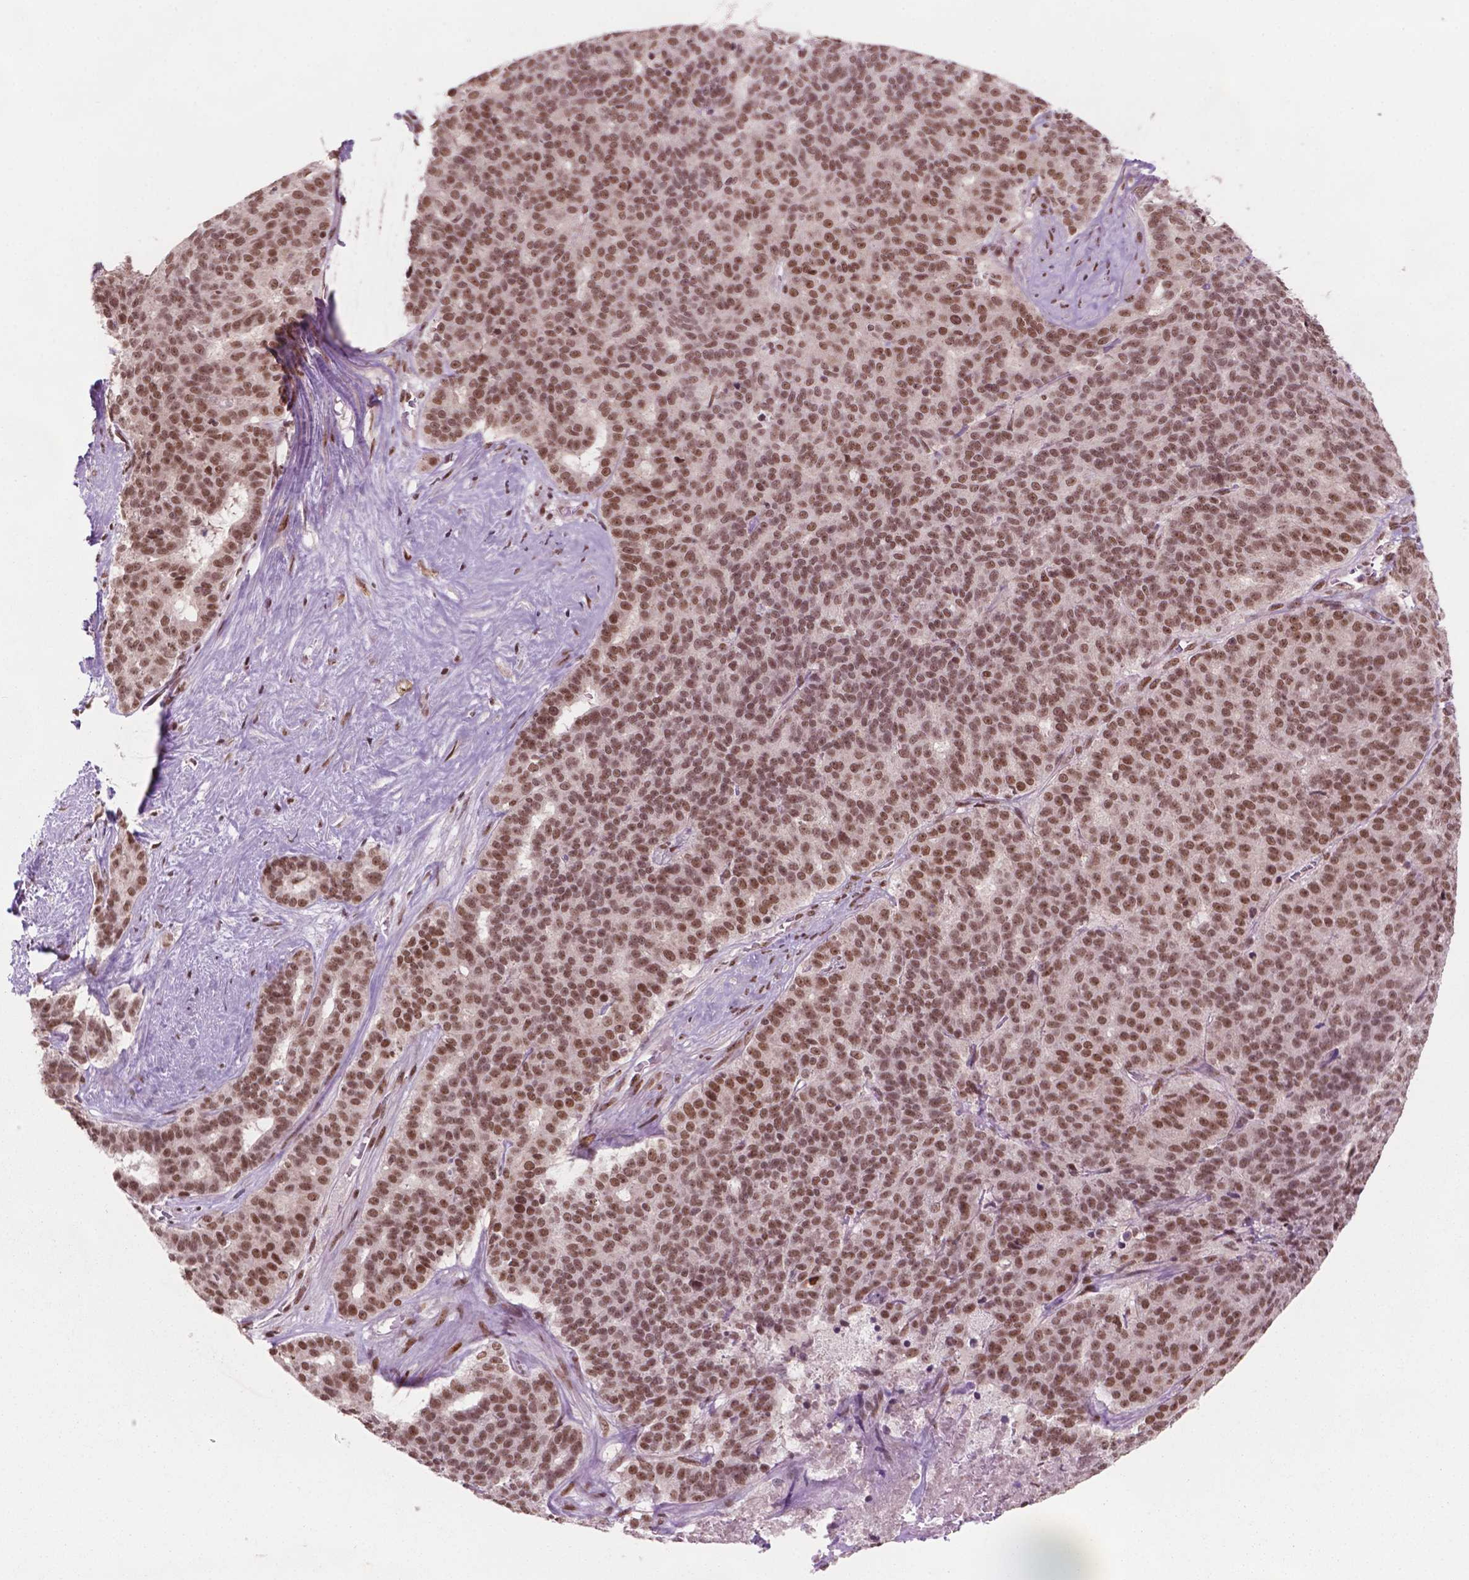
{"staining": {"intensity": "moderate", "quantity": ">75%", "location": "nuclear"}, "tissue": "liver cancer", "cell_type": "Tumor cells", "image_type": "cancer", "snomed": [{"axis": "morphology", "description": "Cholangiocarcinoma"}, {"axis": "topography", "description": "Liver"}], "caption": "Immunohistochemistry (IHC) of human liver cancer demonstrates medium levels of moderate nuclear expression in approximately >75% of tumor cells.", "gene": "POLR2E", "patient": {"sex": "female", "age": 47}}